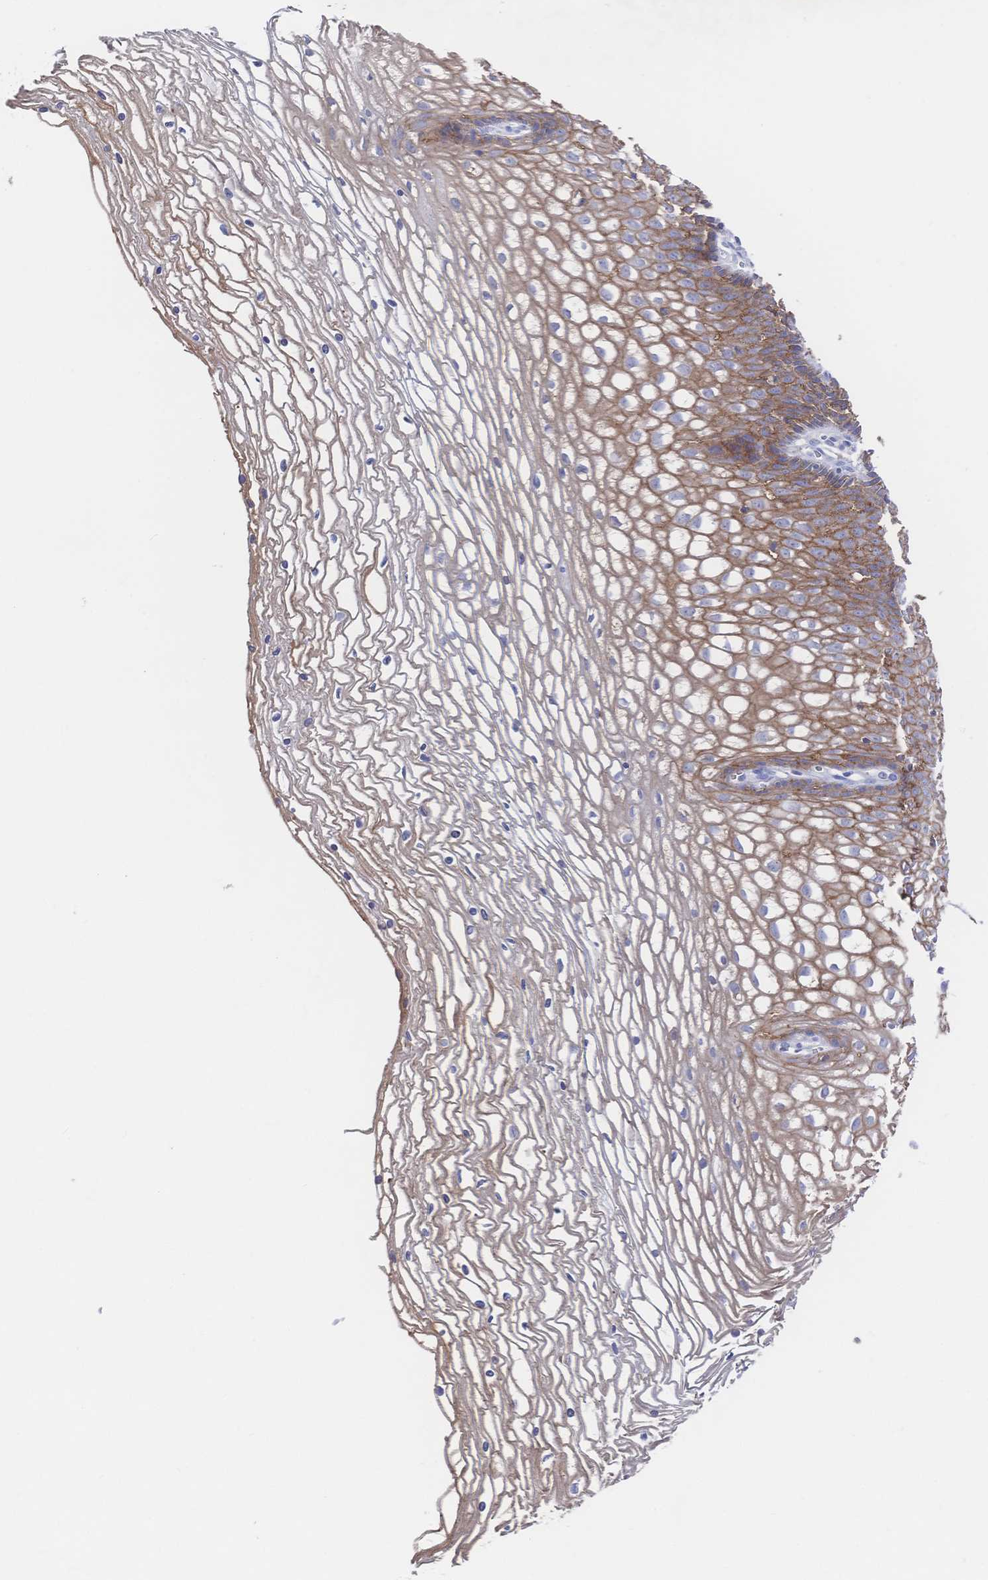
{"staining": {"intensity": "moderate", "quantity": ">75%", "location": "cytoplasmic/membranous"}, "tissue": "cervix", "cell_type": "Glandular cells", "image_type": "normal", "snomed": [{"axis": "morphology", "description": "Normal tissue, NOS"}, {"axis": "topography", "description": "Cervix"}], "caption": "Immunohistochemical staining of unremarkable human cervix demonstrates medium levels of moderate cytoplasmic/membranous expression in approximately >75% of glandular cells.", "gene": "F11R", "patient": {"sex": "female", "age": 36}}